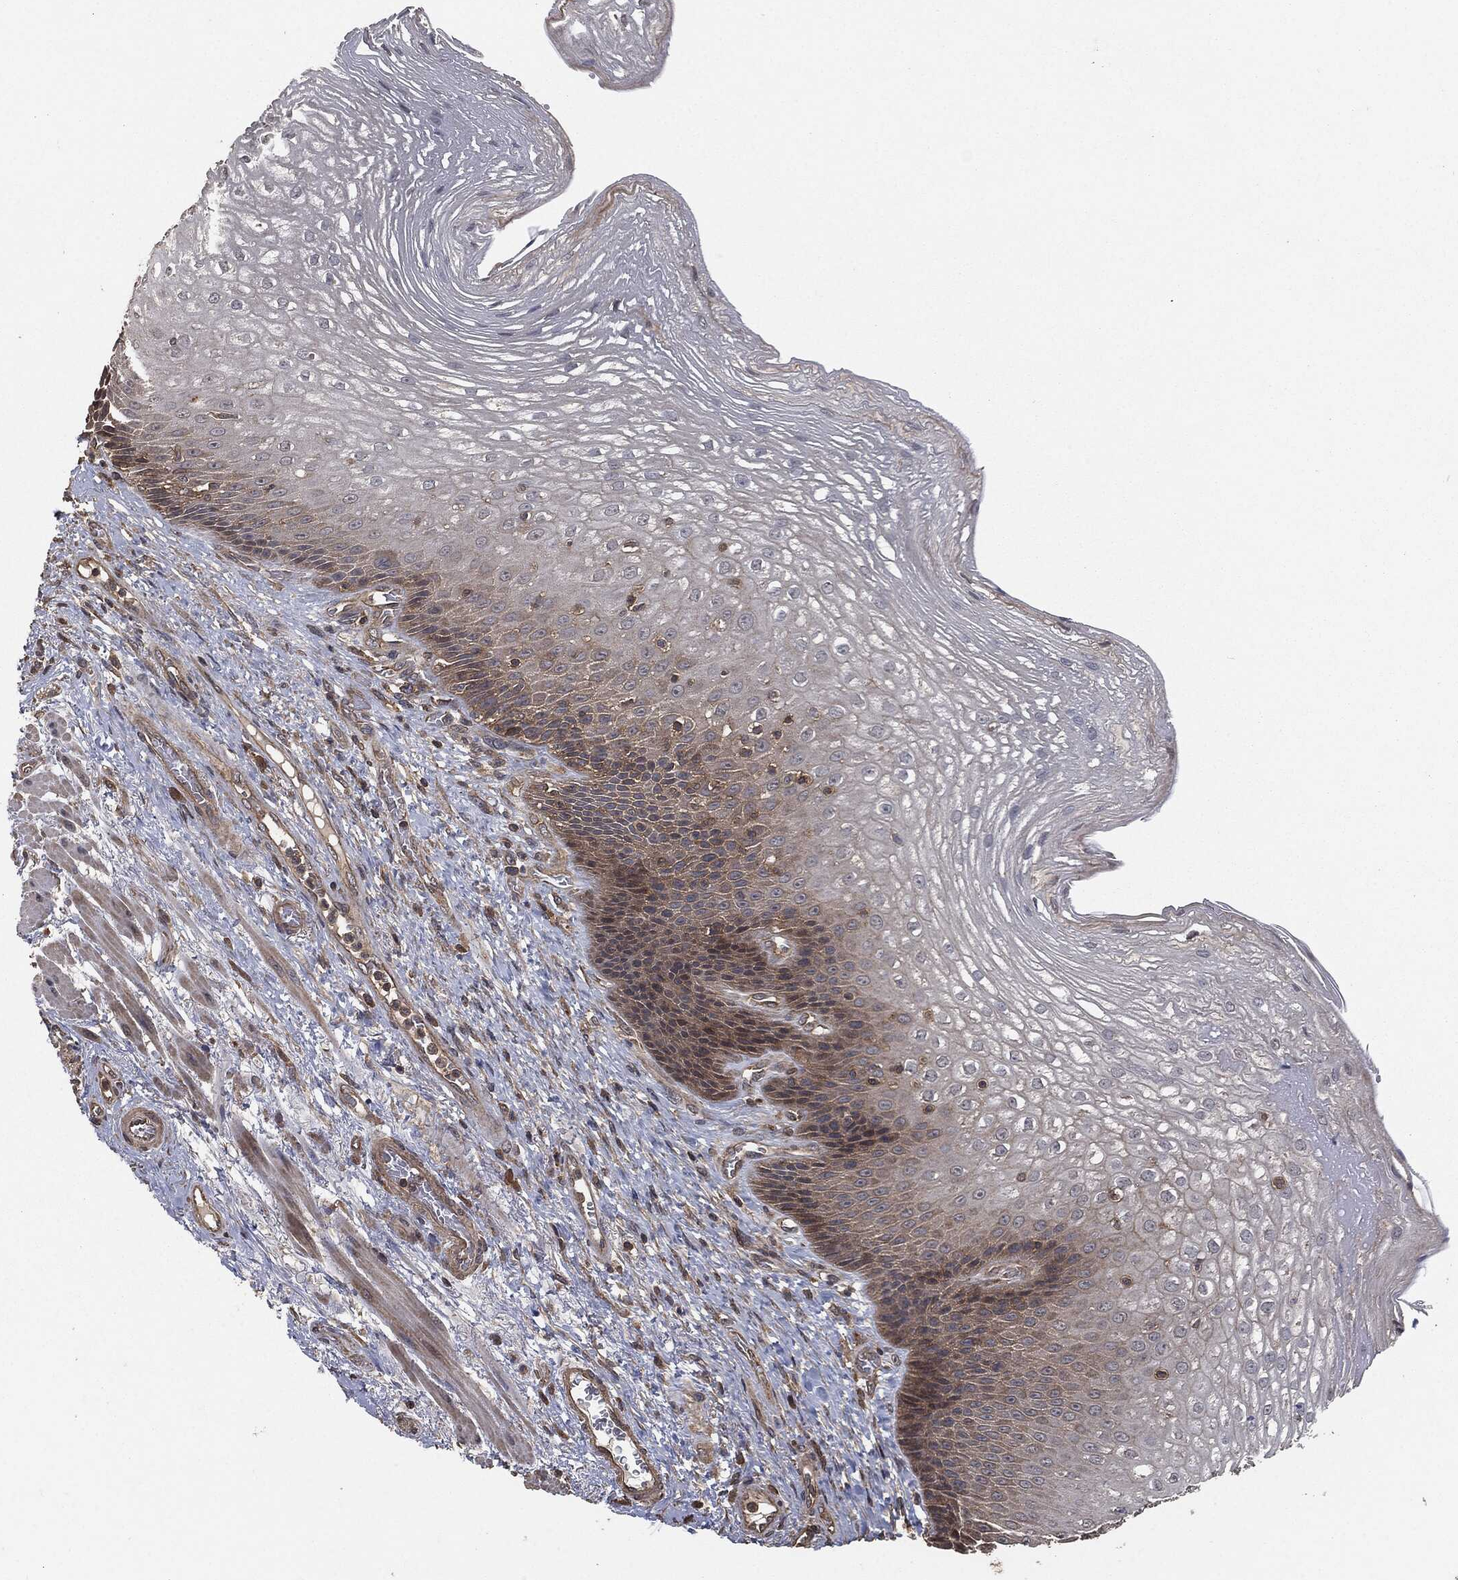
{"staining": {"intensity": "weak", "quantity": "<25%", "location": "cytoplasmic/membranous"}, "tissue": "esophagus", "cell_type": "Squamous epithelial cells", "image_type": "normal", "snomed": [{"axis": "morphology", "description": "Normal tissue, NOS"}, {"axis": "topography", "description": "Esophagus"}], "caption": "IHC image of unremarkable human esophagus stained for a protein (brown), which displays no staining in squamous epithelial cells.", "gene": "ERBIN", "patient": {"sex": "male", "age": 63}}